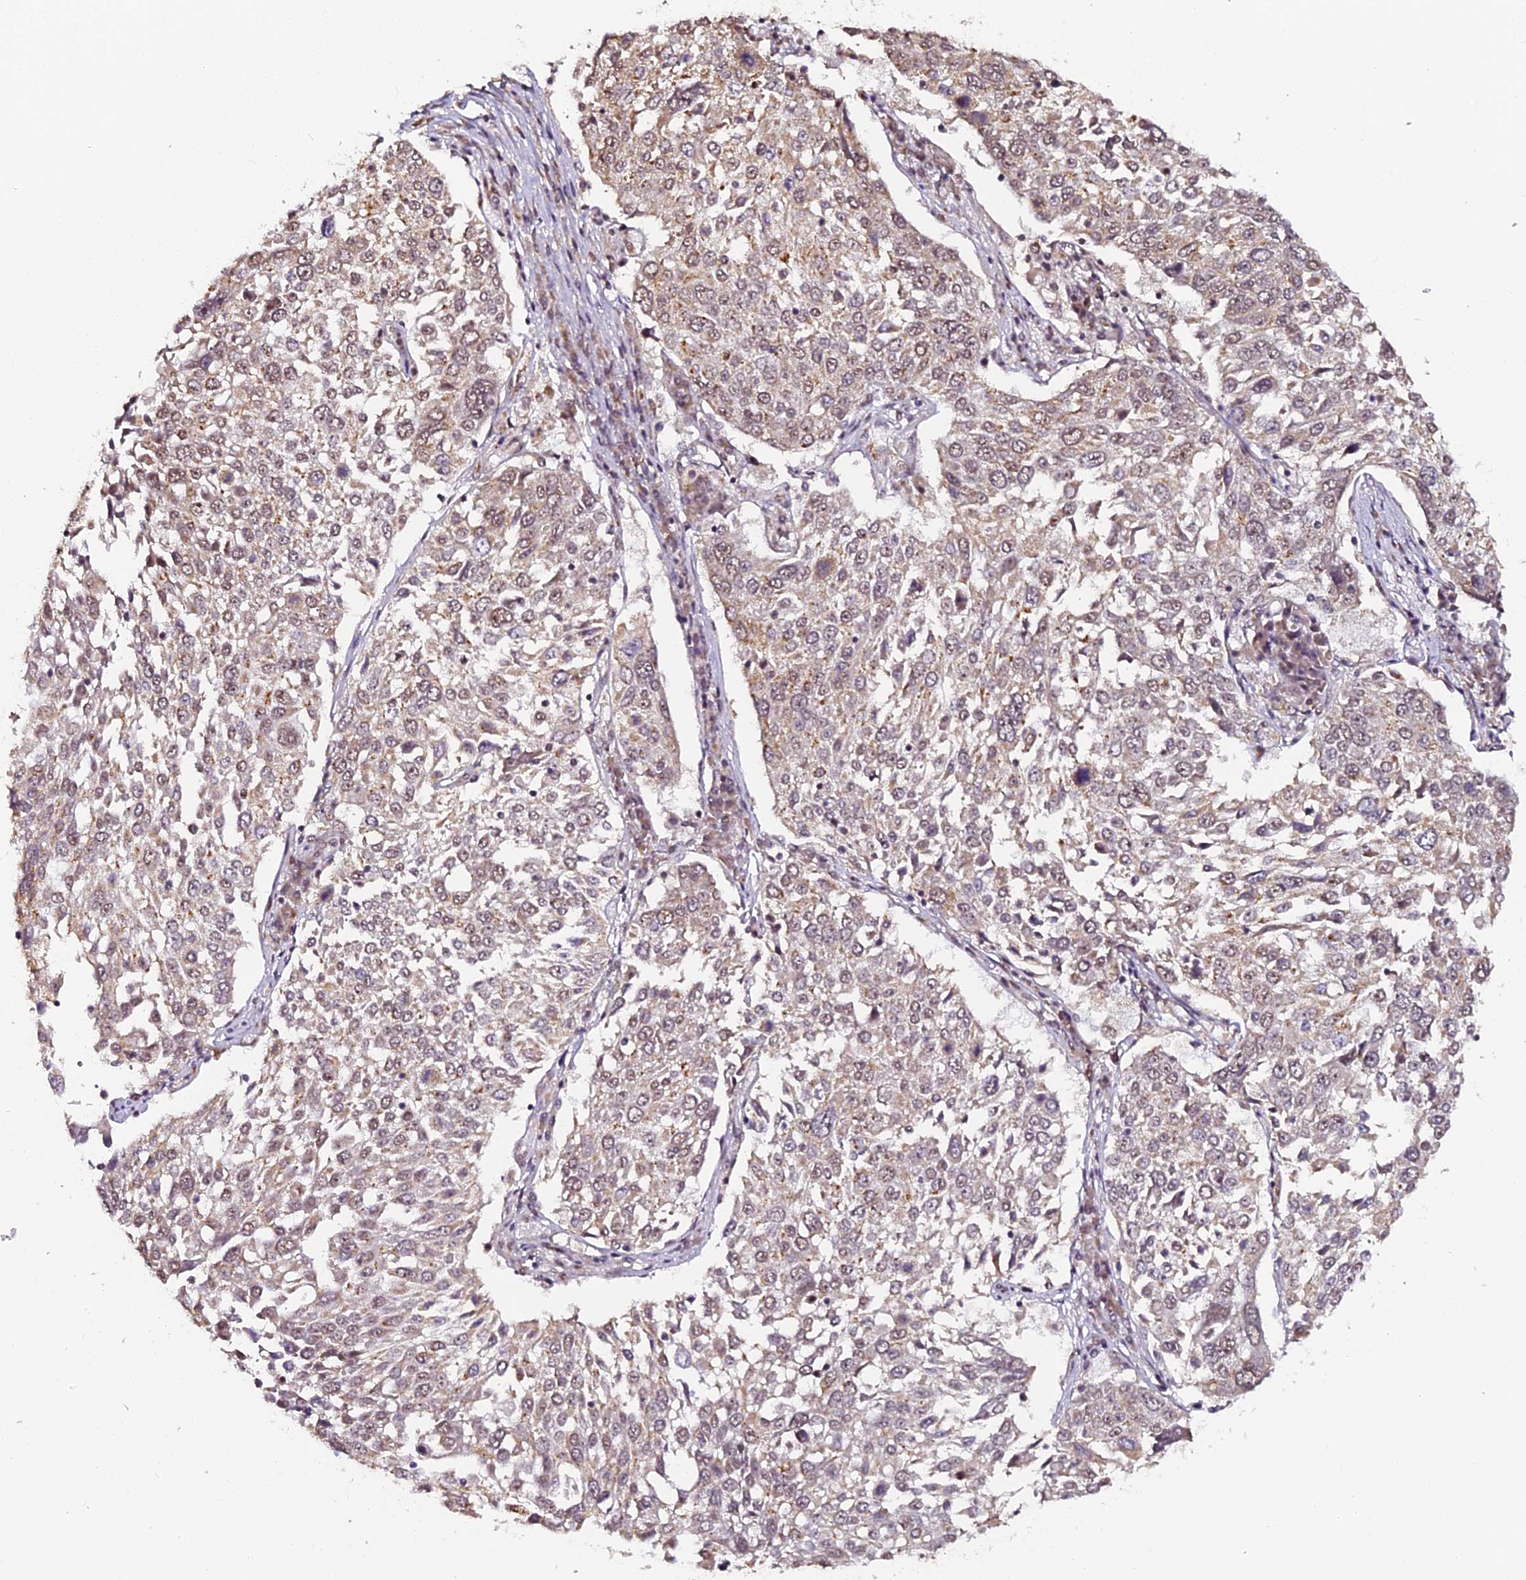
{"staining": {"intensity": "weak", "quantity": "25%-75%", "location": "cytoplasmic/membranous,nuclear"}, "tissue": "lung cancer", "cell_type": "Tumor cells", "image_type": "cancer", "snomed": [{"axis": "morphology", "description": "Squamous cell carcinoma, NOS"}, {"axis": "topography", "description": "Lung"}], "caption": "Human lung cancer stained with a brown dye reveals weak cytoplasmic/membranous and nuclear positive expression in about 25%-75% of tumor cells.", "gene": "NCBP1", "patient": {"sex": "male", "age": 65}}